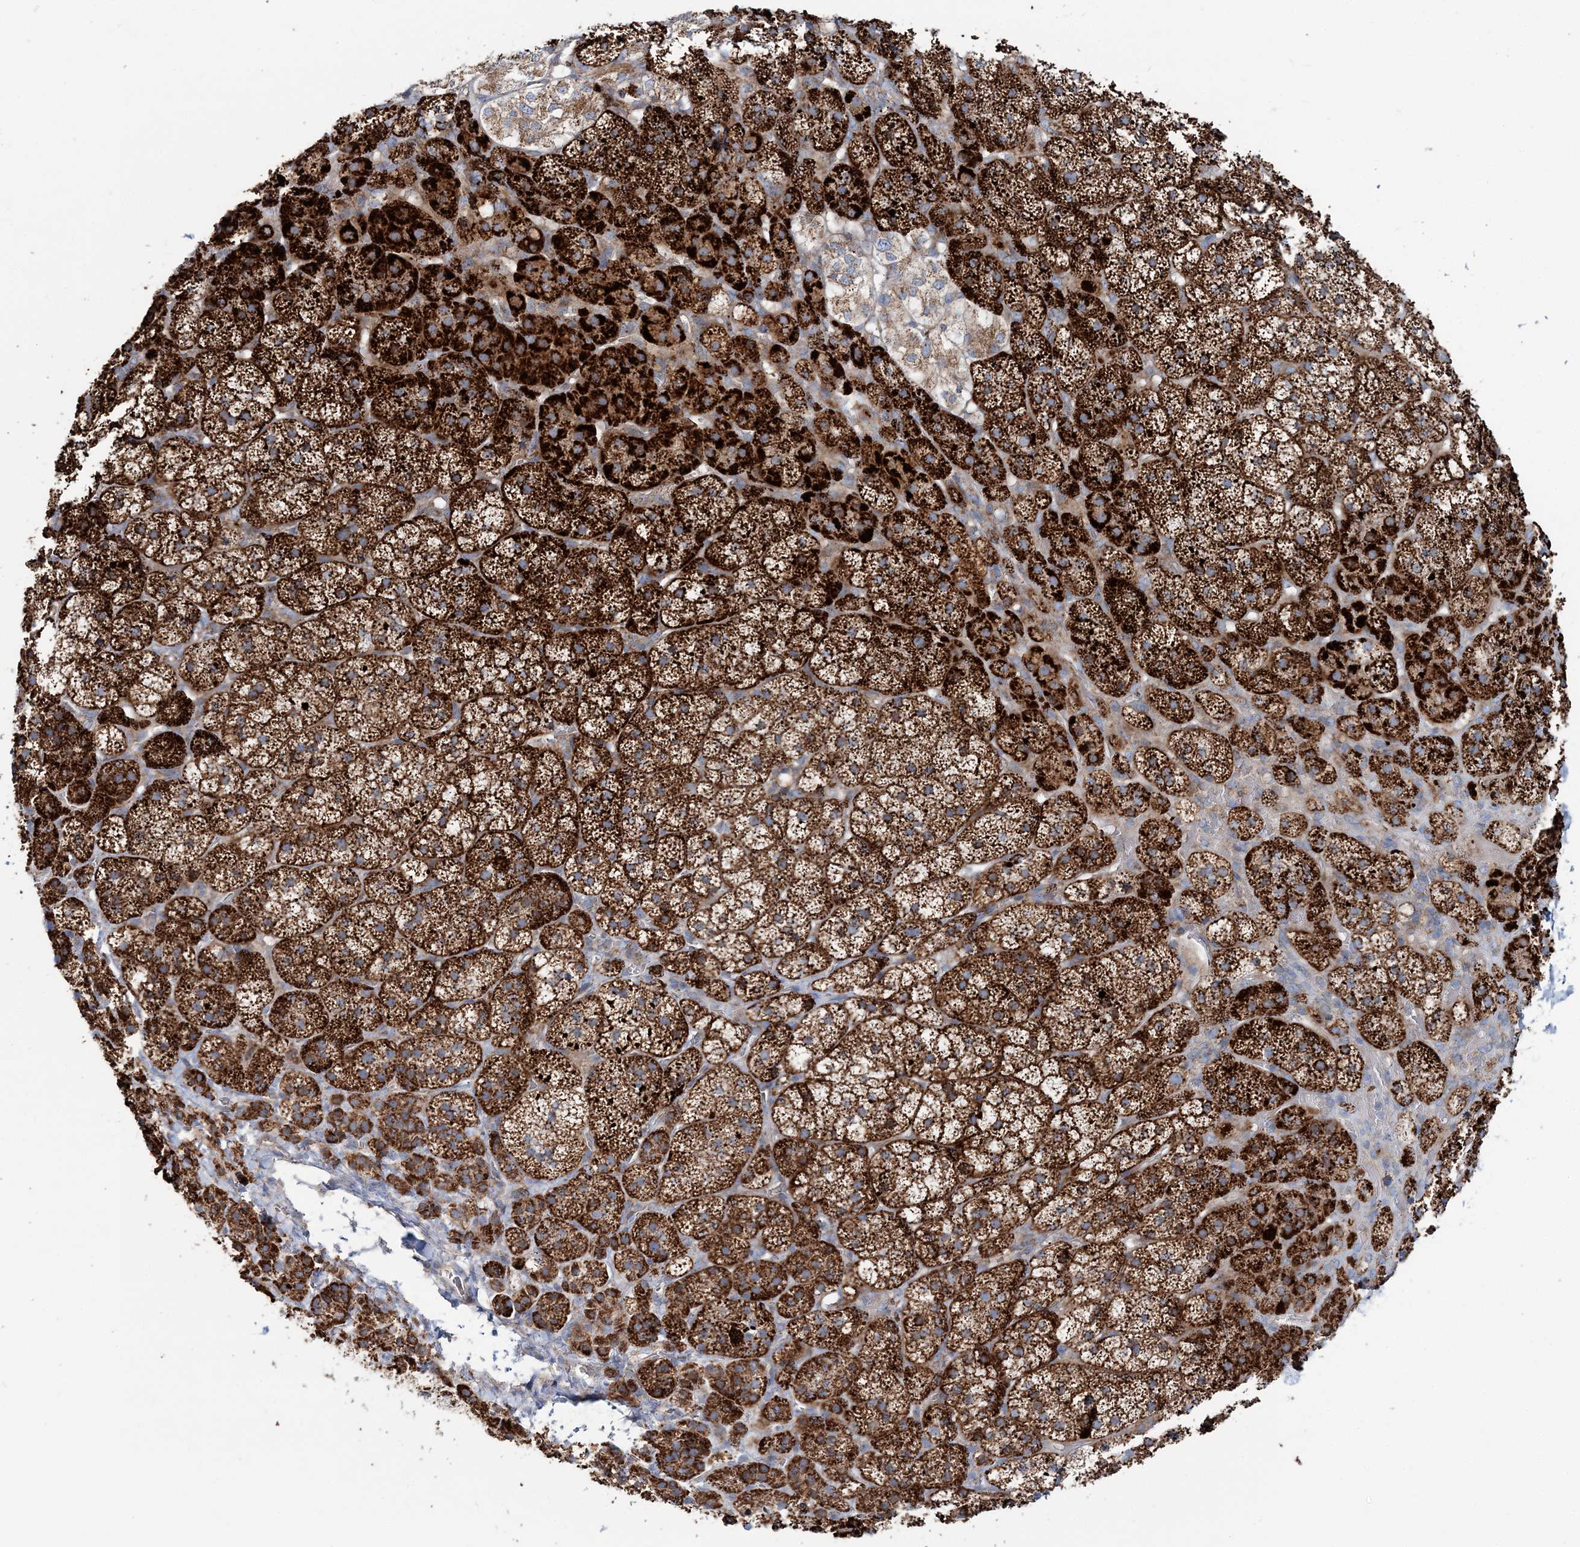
{"staining": {"intensity": "strong", "quantity": ">75%", "location": "cytoplasmic/membranous"}, "tissue": "adrenal gland", "cell_type": "Glandular cells", "image_type": "normal", "snomed": [{"axis": "morphology", "description": "Normal tissue, NOS"}, {"axis": "topography", "description": "Adrenal gland"}], "caption": "Adrenal gland stained for a protein displays strong cytoplasmic/membranous positivity in glandular cells. (DAB IHC, brown staining for protein, blue staining for nuclei).", "gene": "ARHGAP6", "patient": {"sex": "female", "age": 44}}